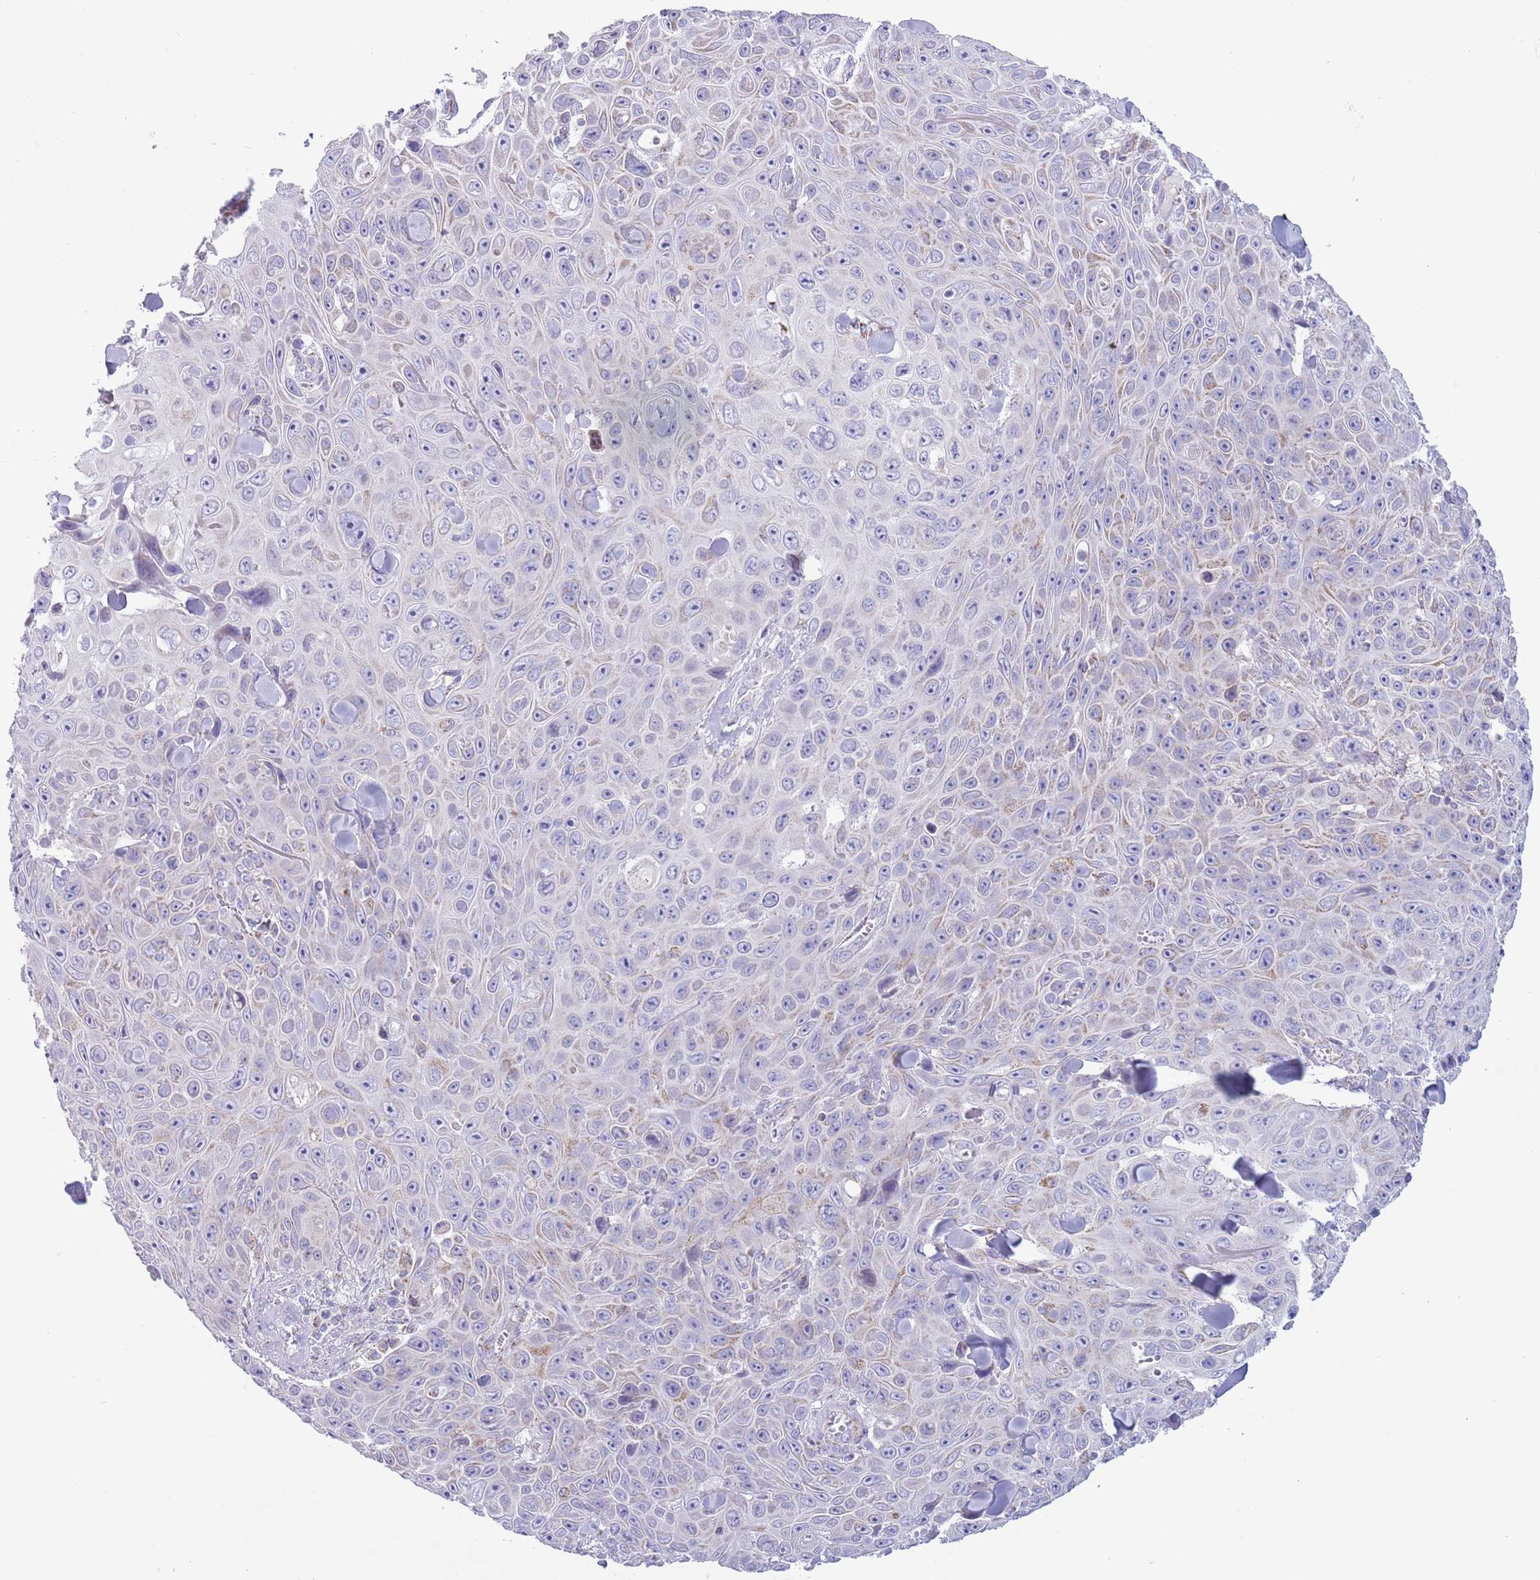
{"staining": {"intensity": "negative", "quantity": "none", "location": "none"}, "tissue": "skin cancer", "cell_type": "Tumor cells", "image_type": "cancer", "snomed": [{"axis": "morphology", "description": "Squamous cell carcinoma, NOS"}, {"axis": "topography", "description": "Skin"}], "caption": "This is a photomicrograph of IHC staining of skin squamous cell carcinoma, which shows no staining in tumor cells.", "gene": "ATP6V1B1", "patient": {"sex": "male", "age": 82}}